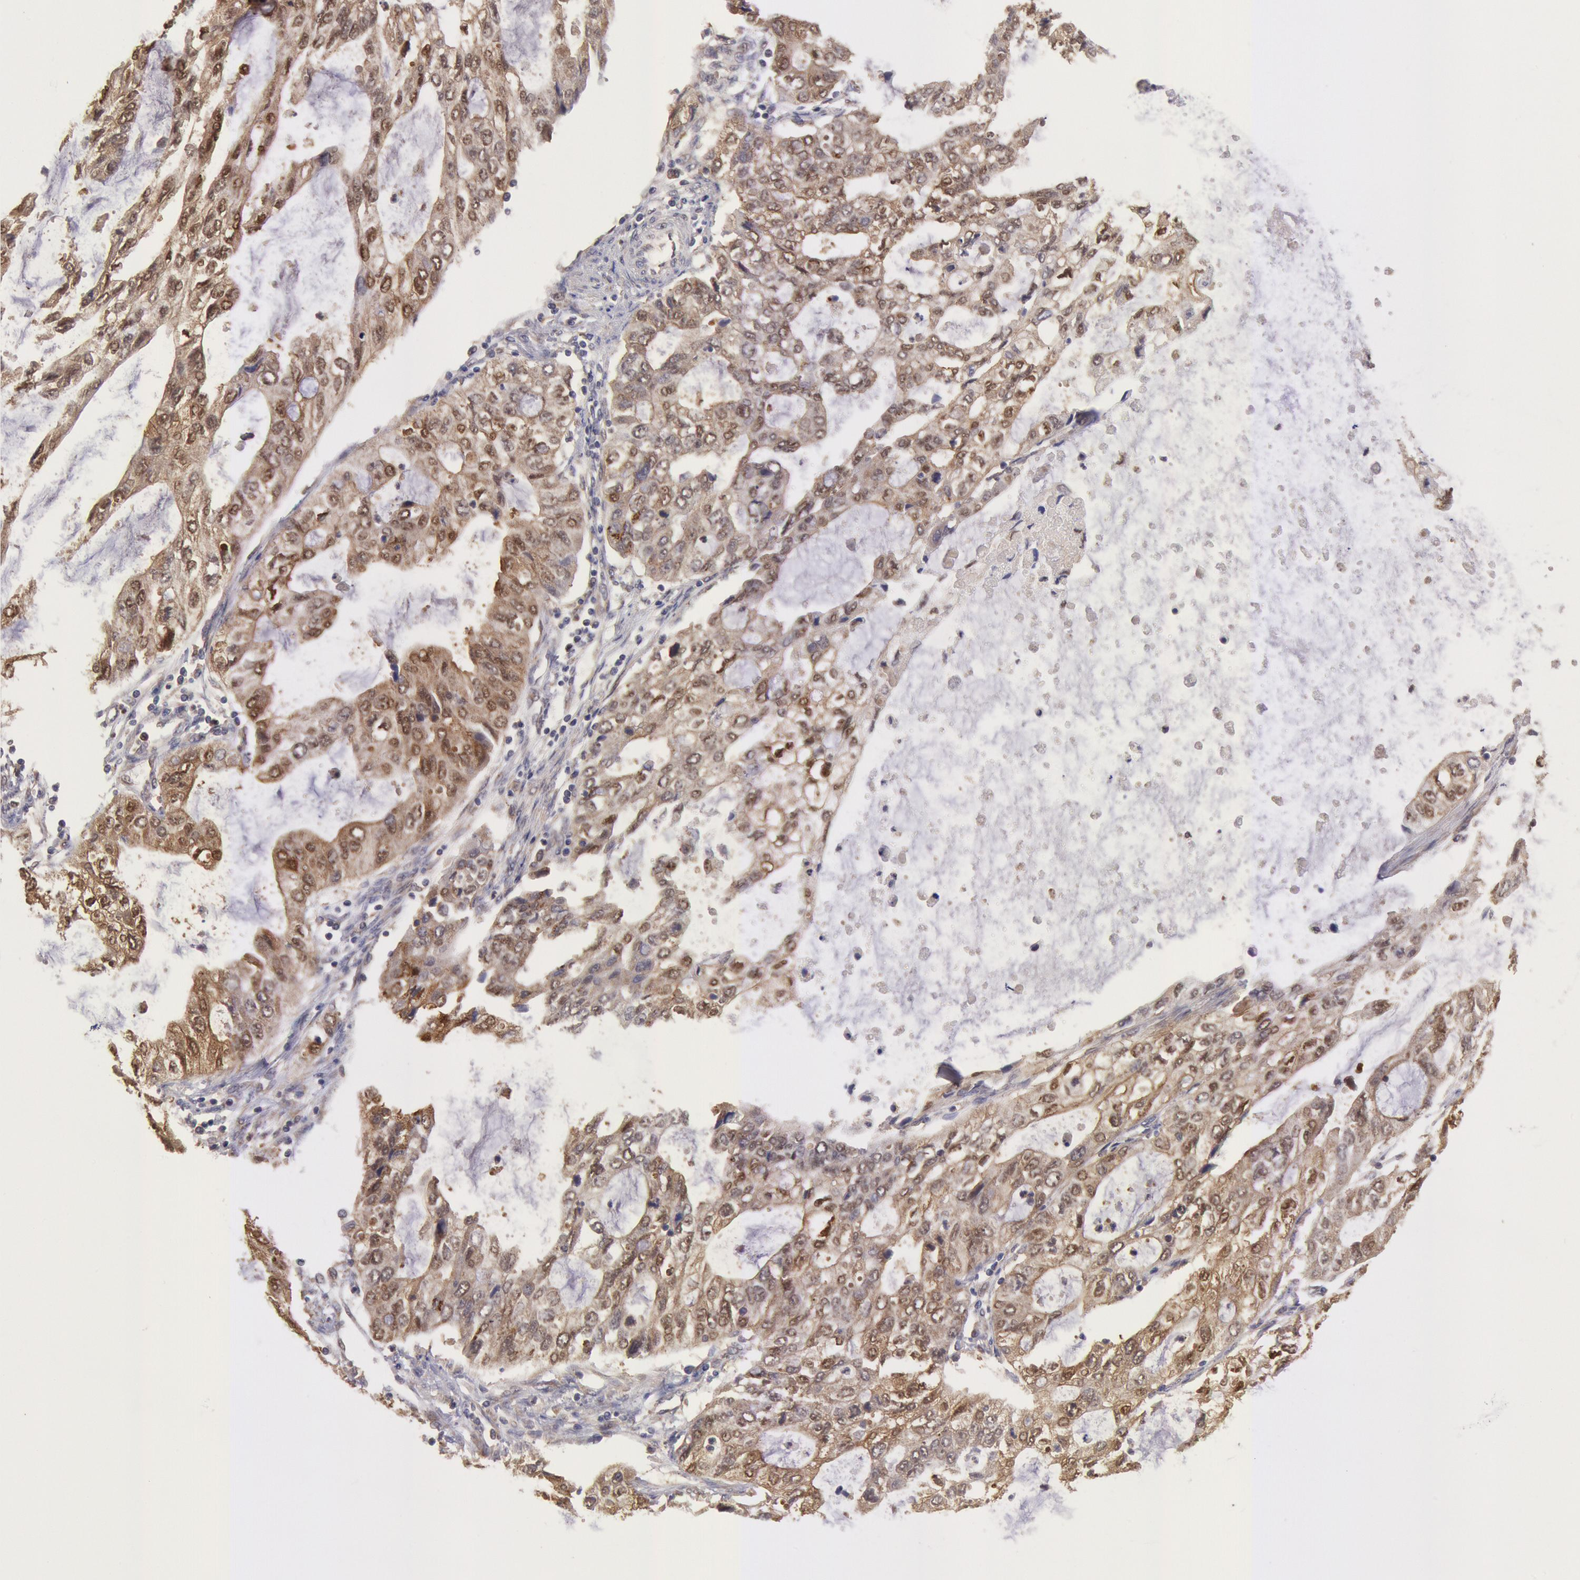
{"staining": {"intensity": "moderate", "quantity": ">75%", "location": "cytoplasmic/membranous,nuclear"}, "tissue": "stomach cancer", "cell_type": "Tumor cells", "image_type": "cancer", "snomed": [{"axis": "morphology", "description": "Adenocarcinoma, NOS"}, {"axis": "topography", "description": "Stomach, upper"}], "caption": "The immunohistochemical stain highlights moderate cytoplasmic/membranous and nuclear staining in tumor cells of stomach adenocarcinoma tissue. The protein of interest is stained brown, and the nuclei are stained in blue (DAB (3,3'-diaminobenzidine) IHC with brightfield microscopy, high magnification).", "gene": "COMT", "patient": {"sex": "female", "age": 52}}